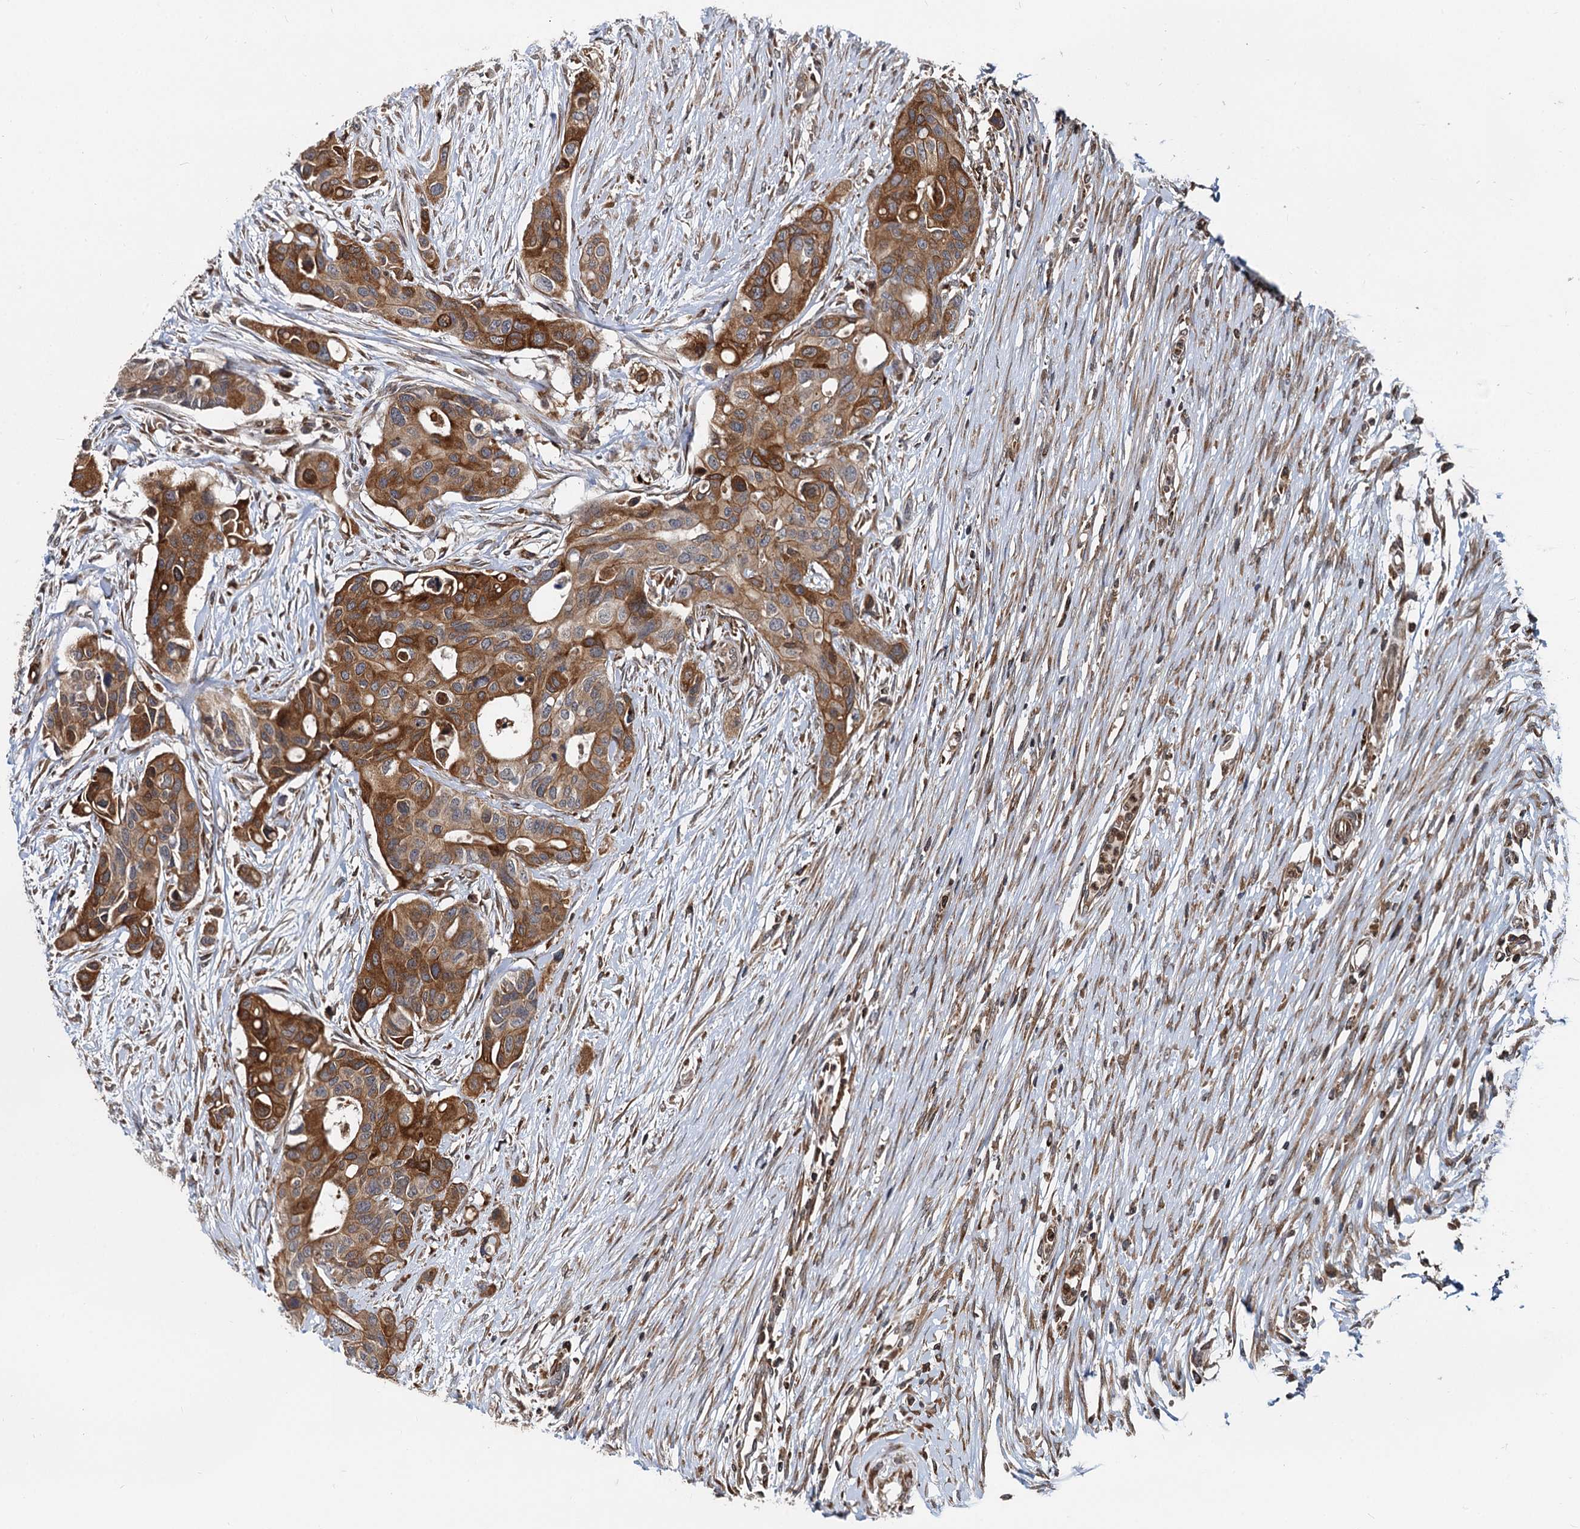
{"staining": {"intensity": "strong", "quantity": ">75%", "location": "cytoplasmic/membranous"}, "tissue": "colorectal cancer", "cell_type": "Tumor cells", "image_type": "cancer", "snomed": [{"axis": "morphology", "description": "Adenocarcinoma, NOS"}, {"axis": "topography", "description": "Colon"}], "caption": "Colorectal cancer stained for a protein (brown) demonstrates strong cytoplasmic/membranous positive expression in approximately >75% of tumor cells.", "gene": "STIM1", "patient": {"sex": "male", "age": 77}}